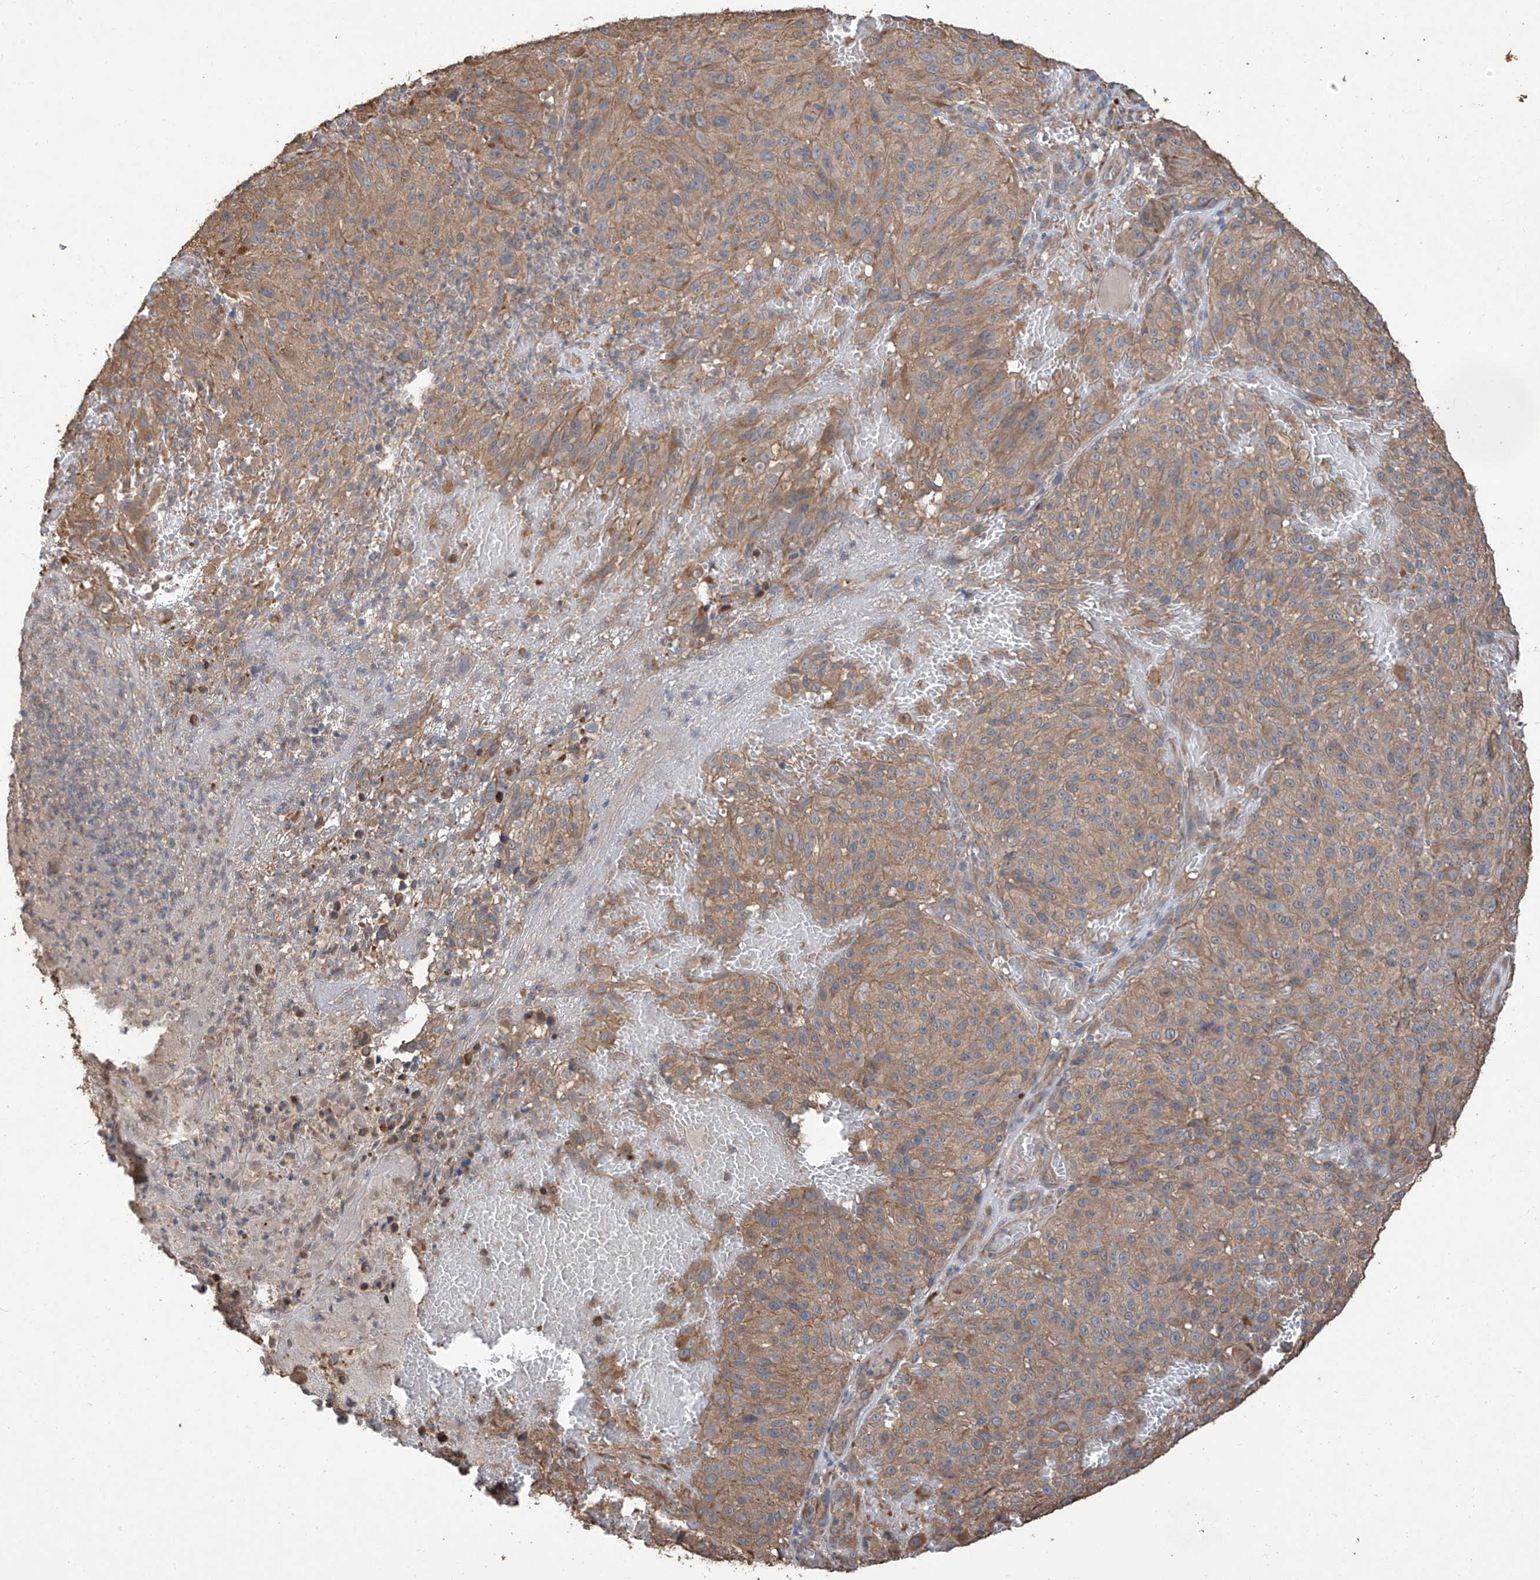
{"staining": {"intensity": "moderate", "quantity": ">75%", "location": "cytoplasmic/membranous"}, "tissue": "melanoma", "cell_type": "Tumor cells", "image_type": "cancer", "snomed": [{"axis": "morphology", "description": "Malignant melanoma, NOS"}, {"axis": "topography", "description": "Skin"}], "caption": "Human melanoma stained with a brown dye exhibits moderate cytoplasmic/membranous positive positivity in approximately >75% of tumor cells.", "gene": "AGBL5", "patient": {"sex": "male", "age": 83}}